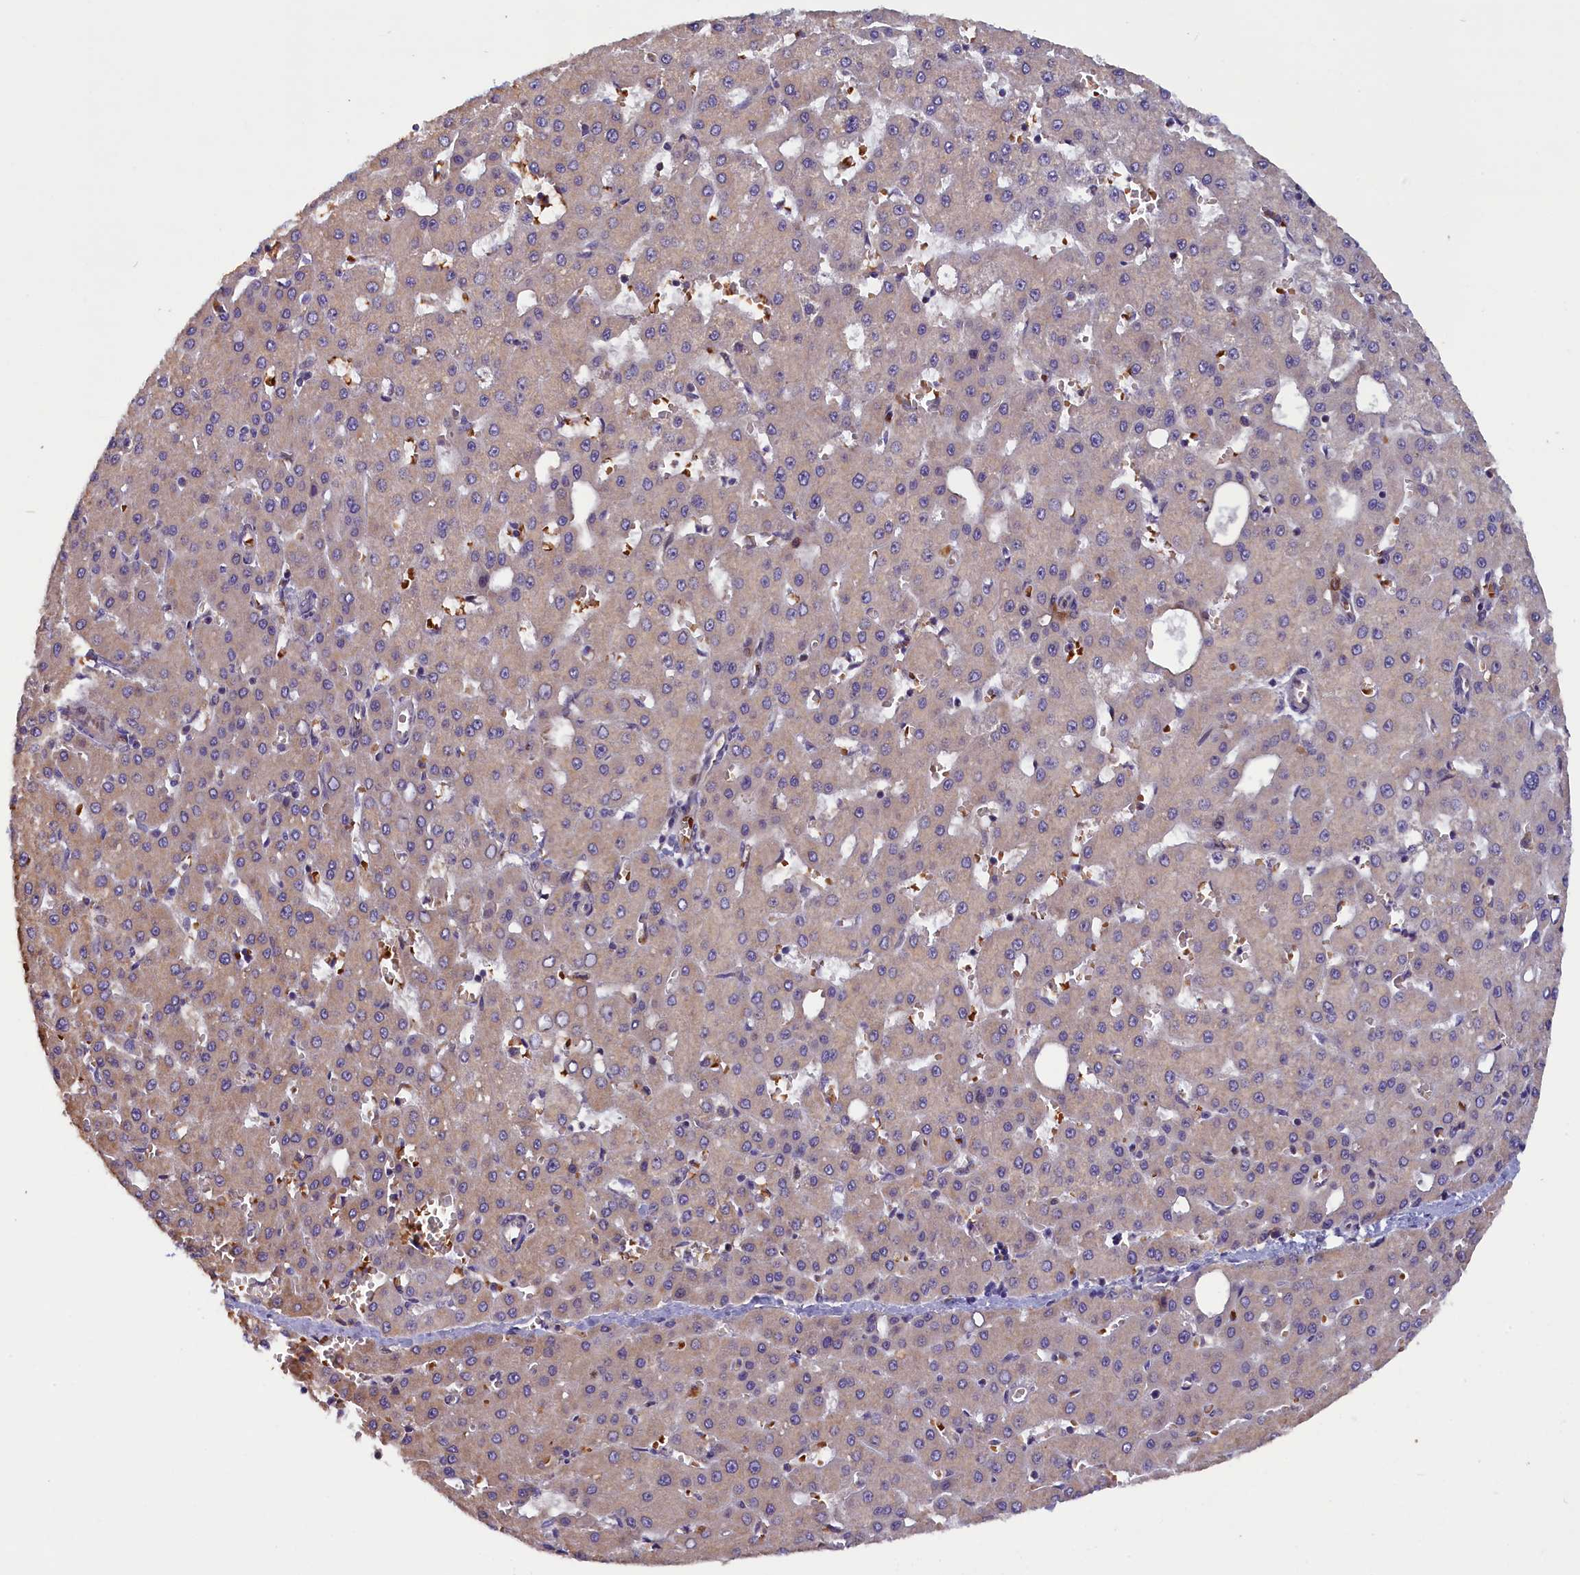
{"staining": {"intensity": "weak", "quantity": "25%-75%", "location": "cytoplasmic/membranous"}, "tissue": "liver cancer", "cell_type": "Tumor cells", "image_type": "cancer", "snomed": [{"axis": "morphology", "description": "Carcinoma, Hepatocellular, NOS"}, {"axis": "topography", "description": "Liver"}], "caption": "Weak cytoplasmic/membranous positivity for a protein is appreciated in approximately 25%-75% of tumor cells of liver cancer (hepatocellular carcinoma) using immunohistochemistry.", "gene": "CCDC9B", "patient": {"sex": "male", "age": 47}}